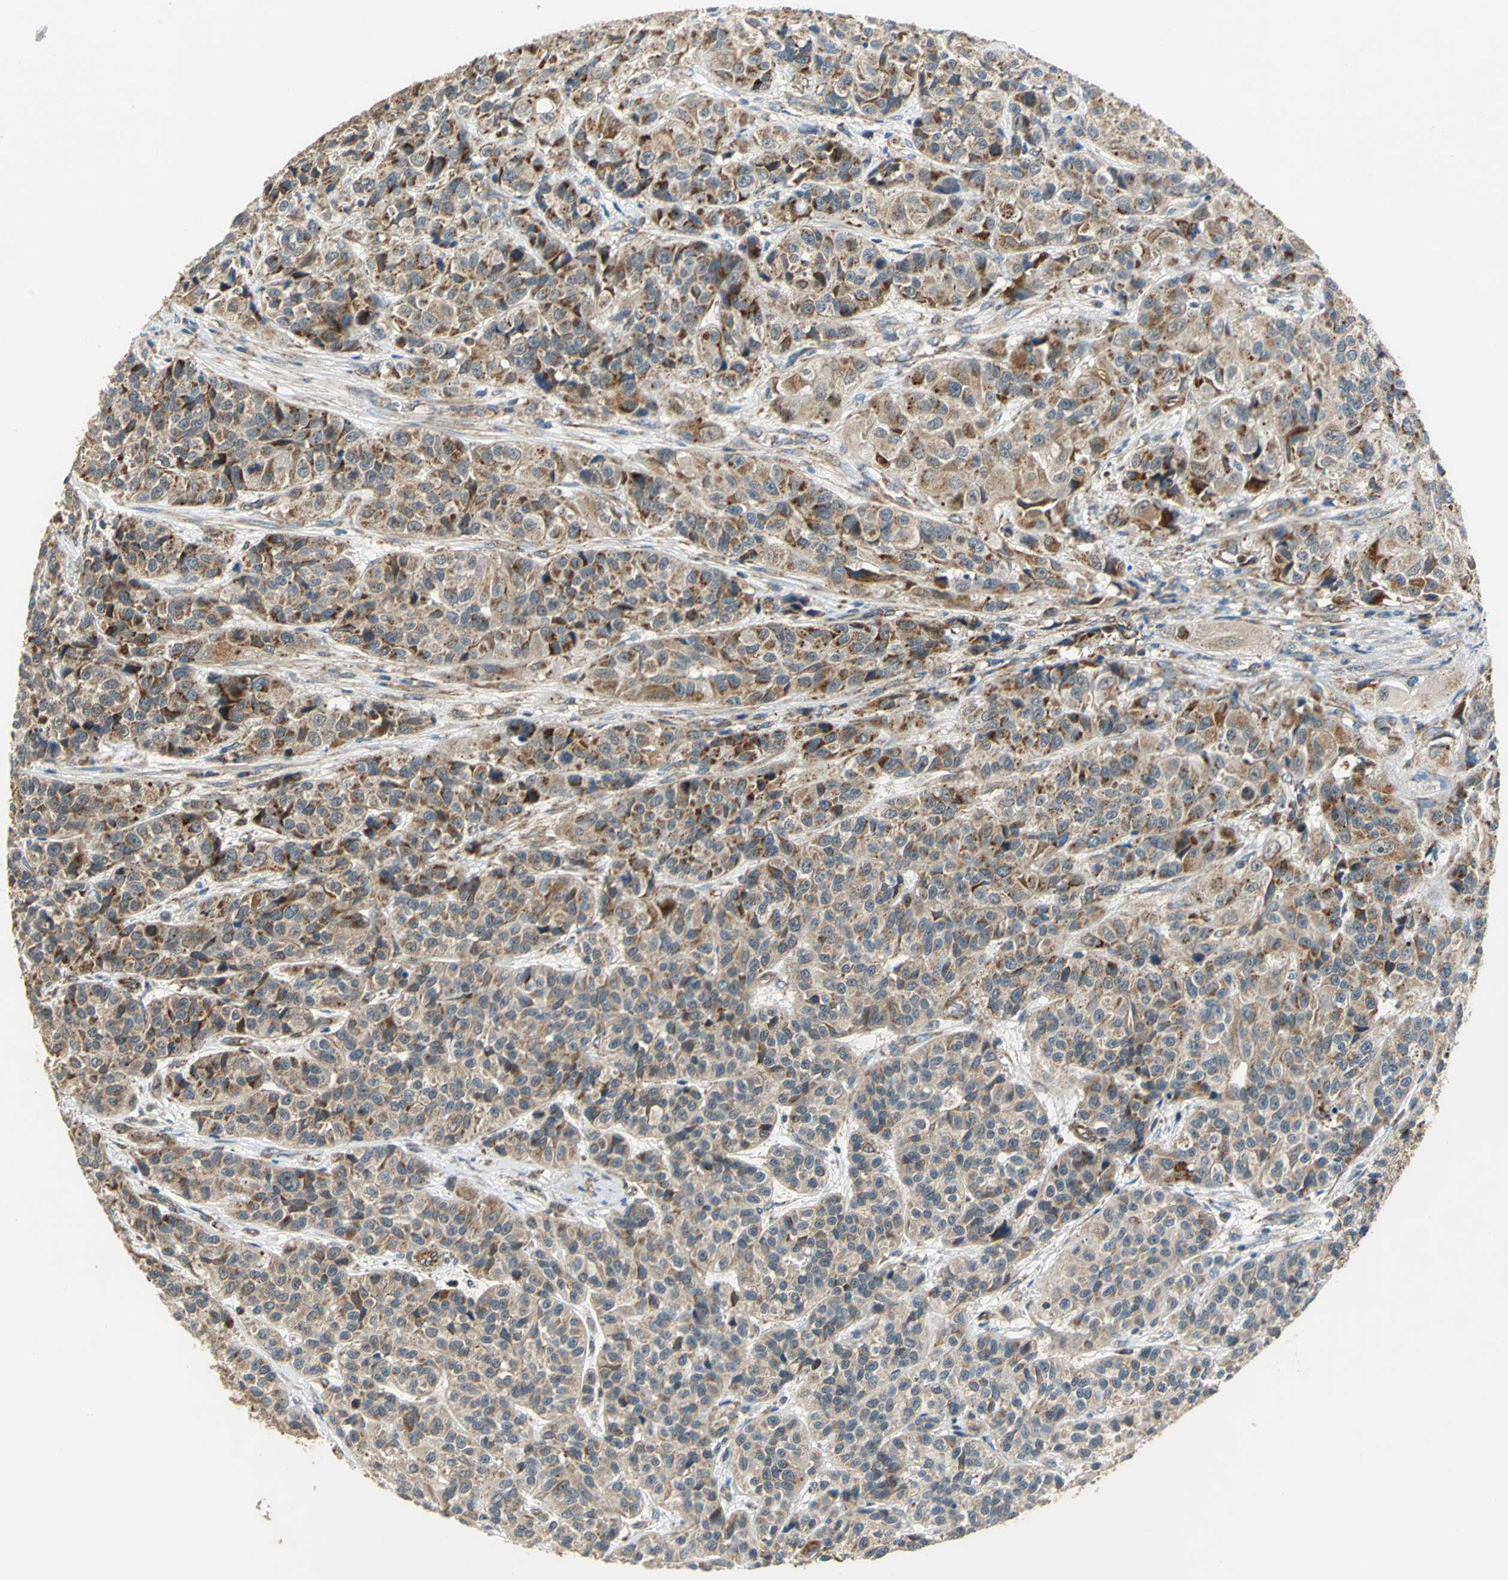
{"staining": {"intensity": "moderate", "quantity": ">75%", "location": "cytoplasmic/membranous"}, "tissue": "urothelial cancer", "cell_type": "Tumor cells", "image_type": "cancer", "snomed": [{"axis": "morphology", "description": "Urothelial carcinoma, High grade"}, {"axis": "topography", "description": "Urinary bladder"}], "caption": "Brown immunohistochemical staining in human urothelial carcinoma (high-grade) reveals moderate cytoplasmic/membranous staining in approximately >75% of tumor cells.", "gene": "MRPS22", "patient": {"sex": "female", "age": 81}}